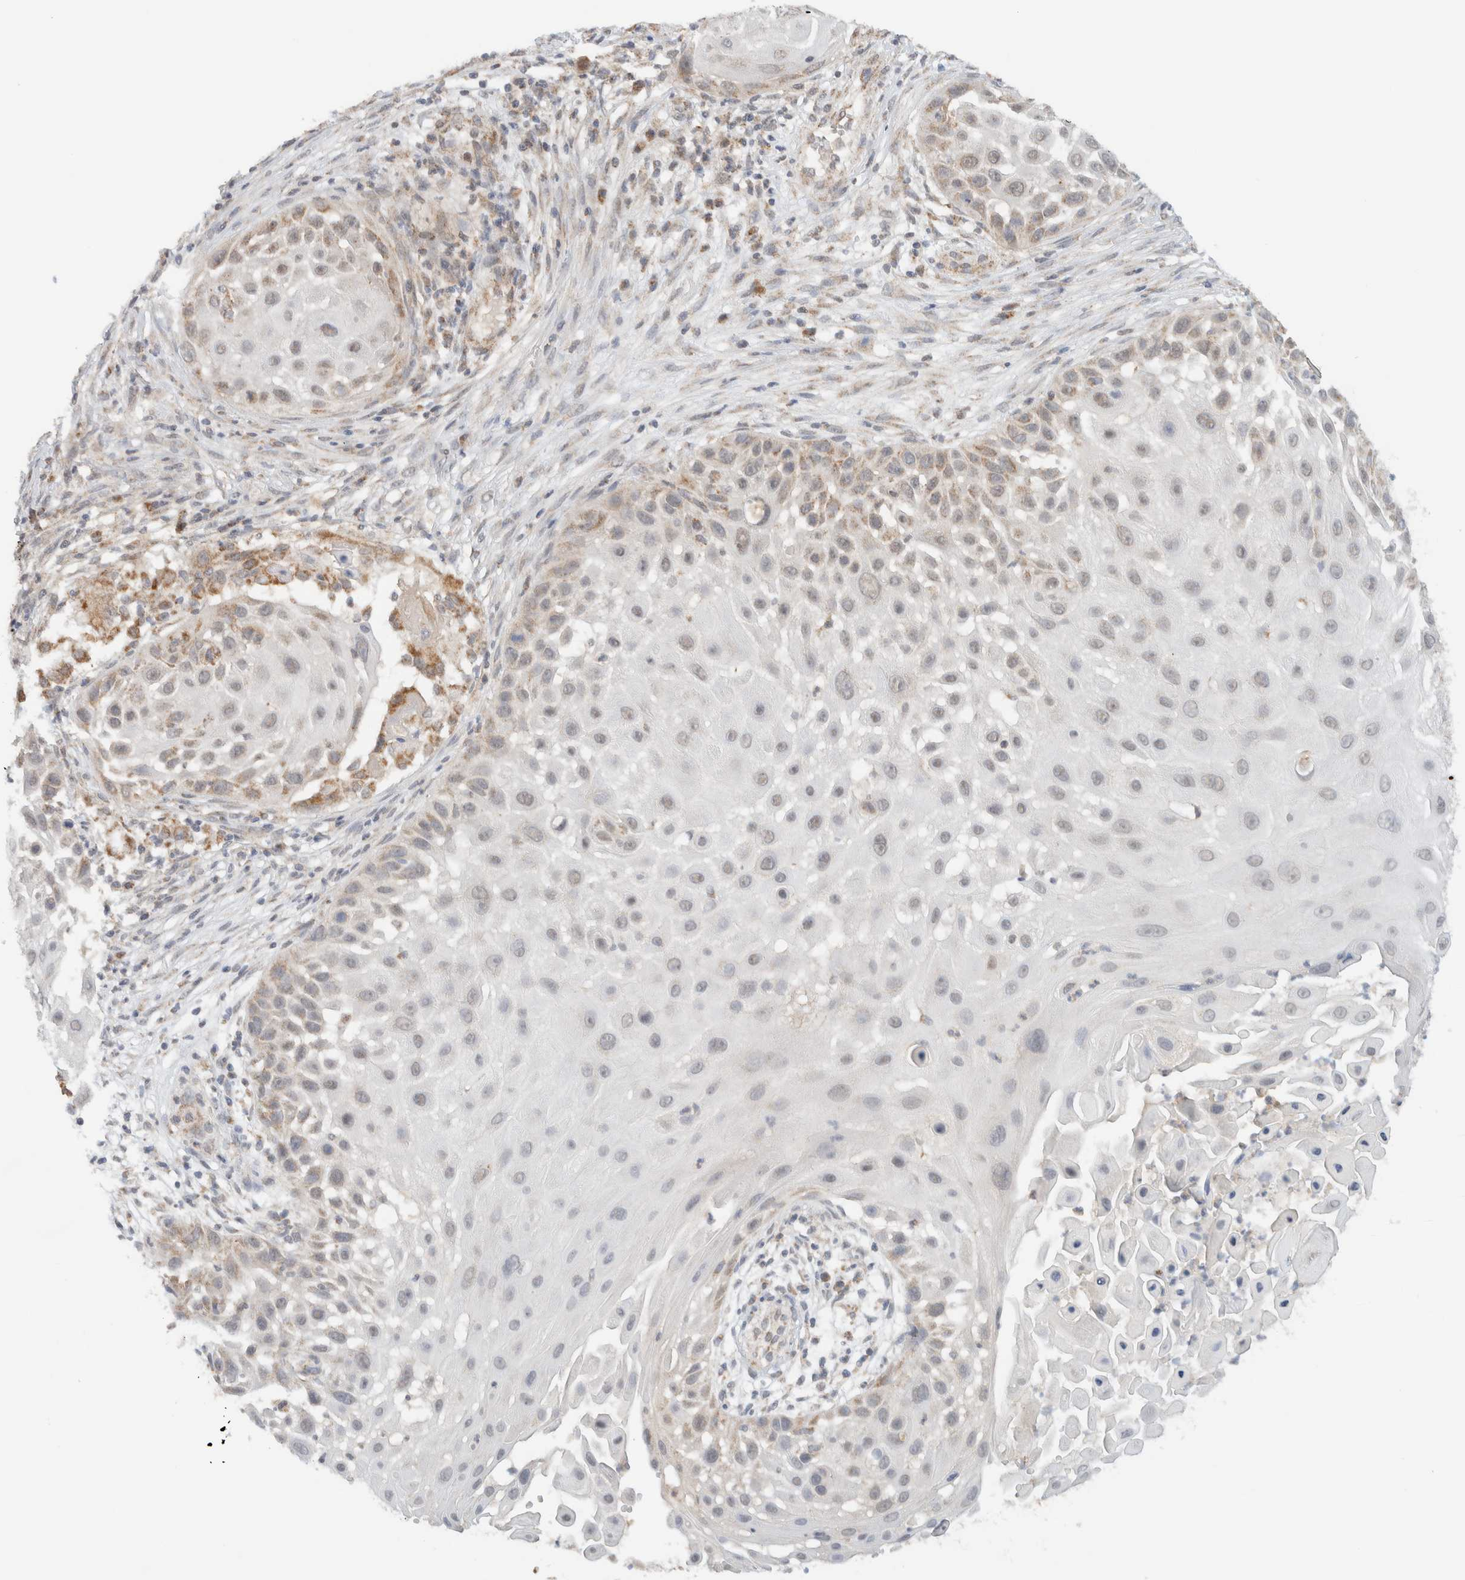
{"staining": {"intensity": "moderate", "quantity": "25%-75%", "location": "cytoplasmic/membranous"}, "tissue": "skin cancer", "cell_type": "Tumor cells", "image_type": "cancer", "snomed": [{"axis": "morphology", "description": "Squamous cell carcinoma, NOS"}, {"axis": "topography", "description": "Skin"}], "caption": "Immunohistochemical staining of skin squamous cell carcinoma demonstrates moderate cytoplasmic/membranous protein staining in approximately 25%-75% of tumor cells. Using DAB (brown) and hematoxylin (blue) stains, captured at high magnification using brightfield microscopy.", "gene": "MRPL41", "patient": {"sex": "female", "age": 44}}